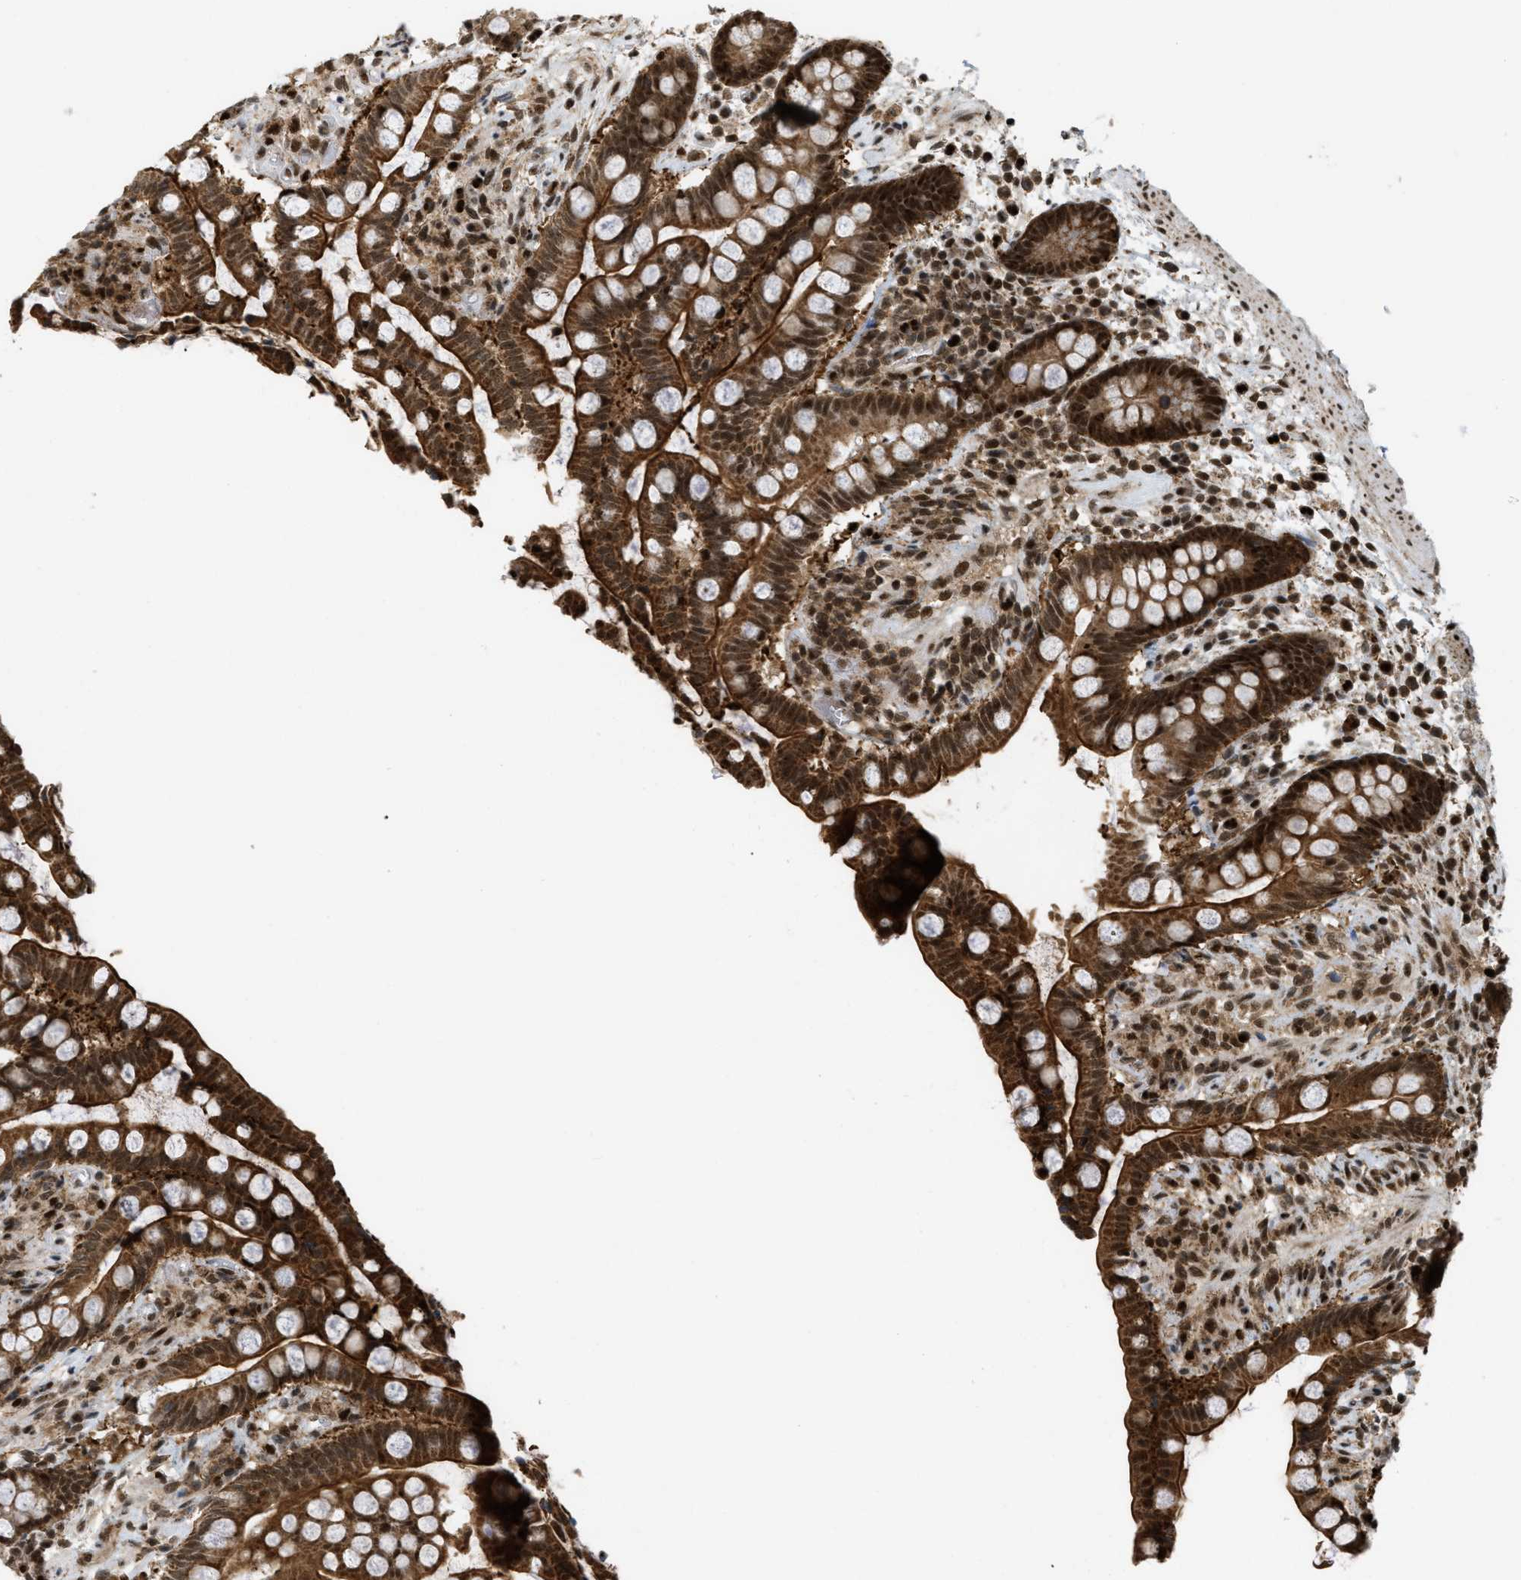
{"staining": {"intensity": "strong", "quantity": ">75%", "location": "nuclear"}, "tissue": "colon", "cell_type": "Endothelial cells", "image_type": "normal", "snomed": [{"axis": "morphology", "description": "Normal tissue, NOS"}, {"axis": "topography", "description": "Colon"}], "caption": "Immunohistochemical staining of unremarkable human colon exhibits high levels of strong nuclear positivity in about >75% of endothelial cells.", "gene": "TLK1", "patient": {"sex": "male", "age": 73}}